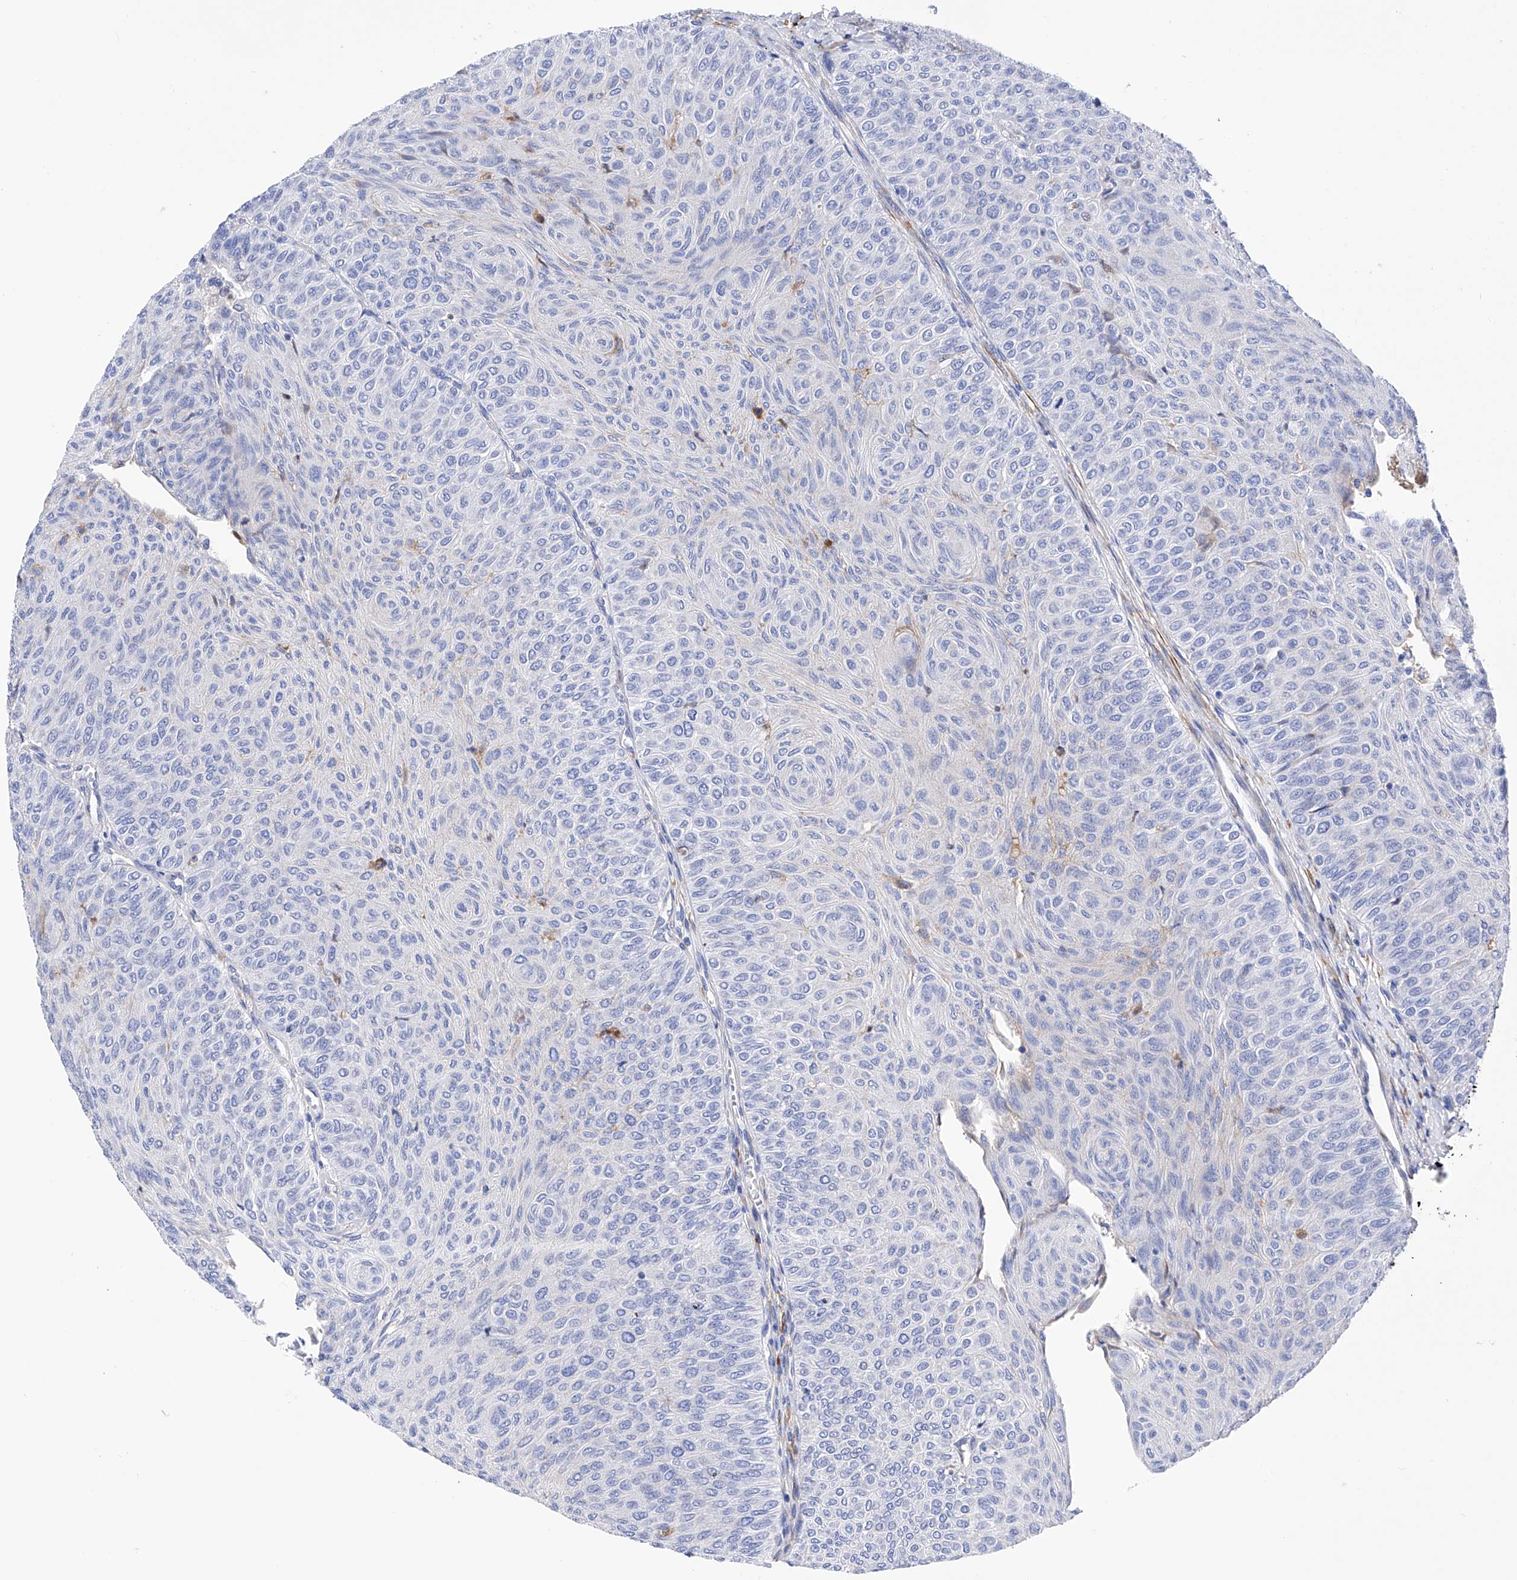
{"staining": {"intensity": "negative", "quantity": "none", "location": "none"}, "tissue": "urothelial cancer", "cell_type": "Tumor cells", "image_type": "cancer", "snomed": [{"axis": "morphology", "description": "Urothelial carcinoma, Low grade"}, {"axis": "topography", "description": "Urinary bladder"}], "caption": "Tumor cells are negative for brown protein staining in low-grade urothelial carcinoma. The staining was performed using DAB (3,3'-diaminobenzidine) to visualize the protein expression in brown, while the nuclei were stained in blue with hematoxylin (Magnification: 20x).", "gene": "PDIA5", "patient": {"sex": "male", "age": 78}}